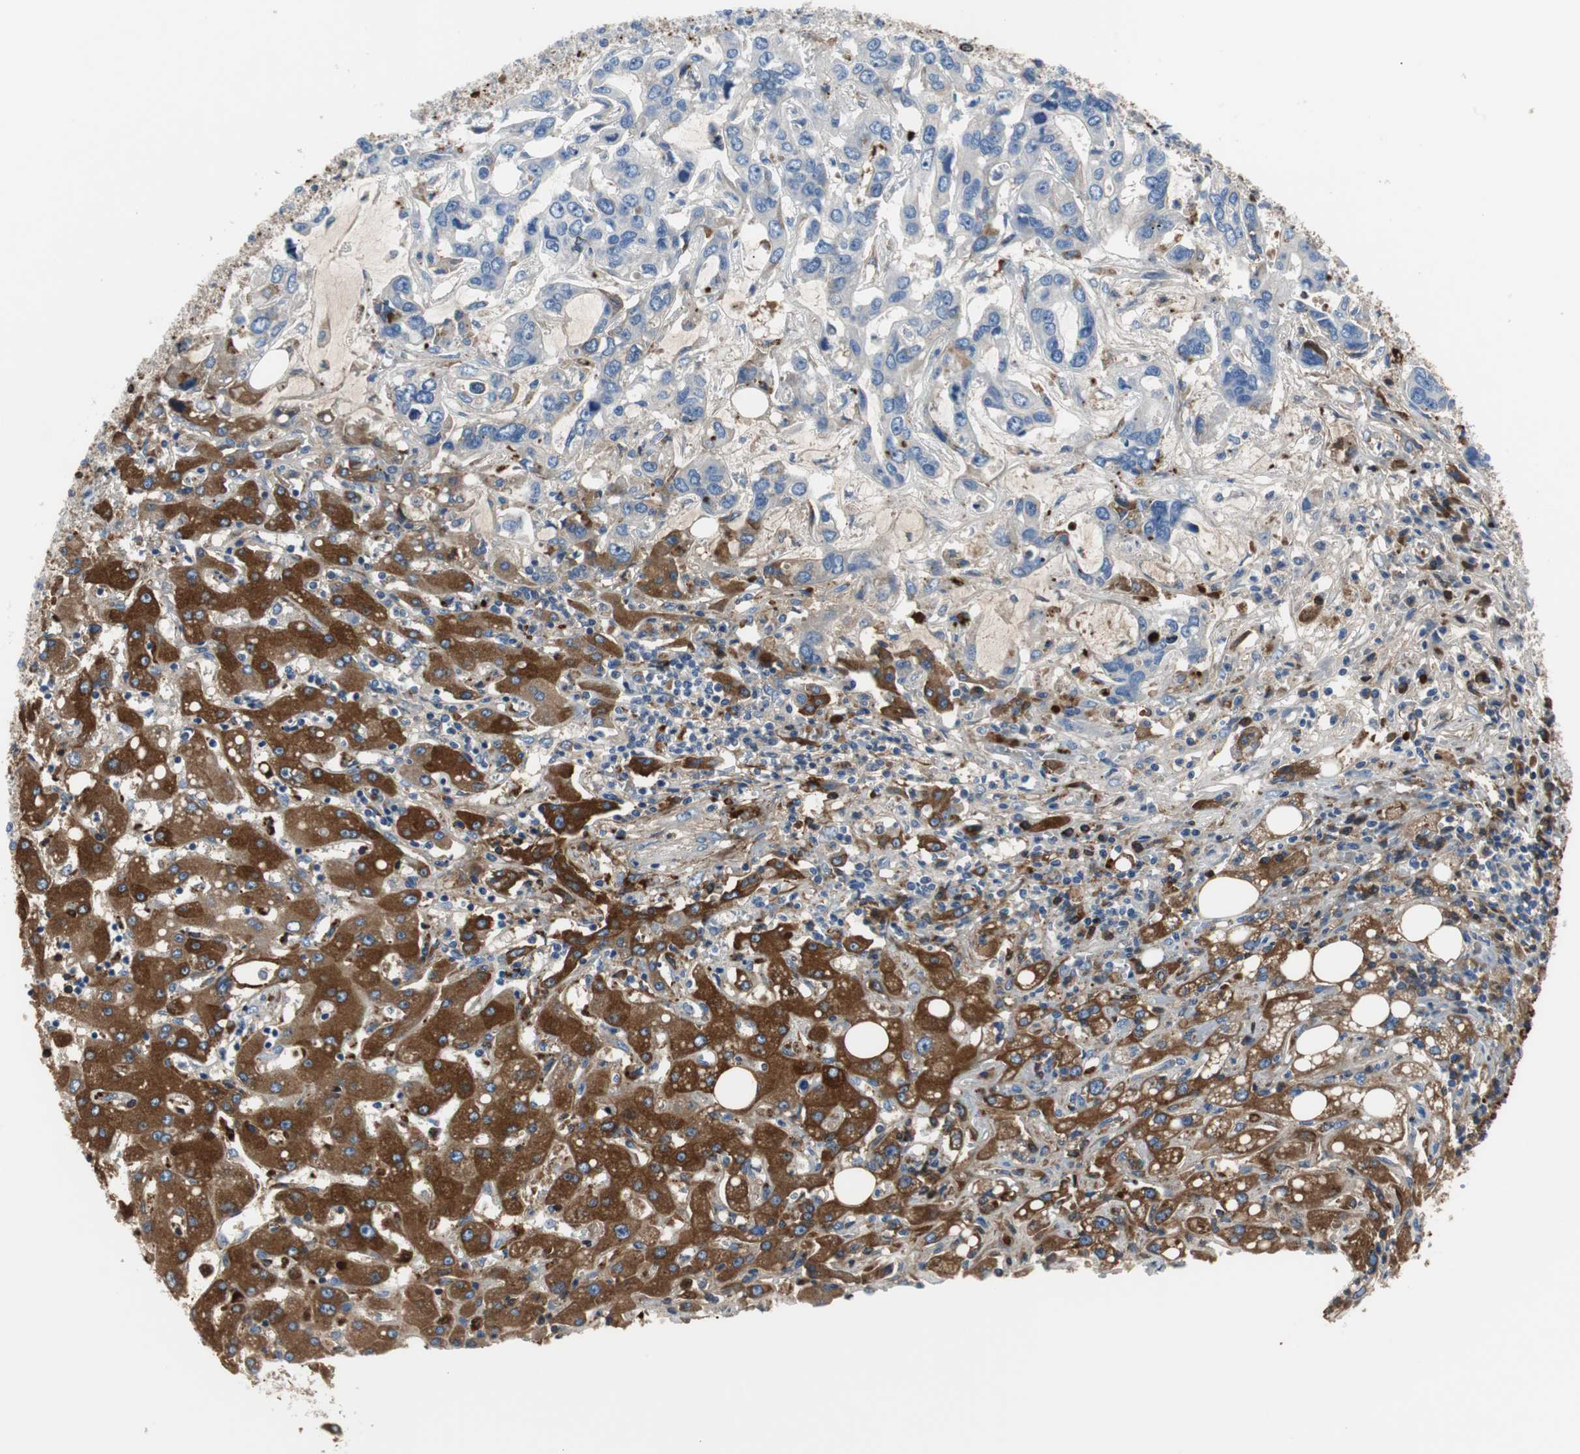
{"staining": {"intensity": "moderate", "quantity": "<25%", "location": "cytoplasmic/membranous"}, "tissue": "liver cancer", "cell_type": "Tumor cells", "image_type": "cancer", "snomed": [{"axis": "morphology", "description": "Cholangiocarcinoma"}, {"axis": "topography", "description": "Liver"}], "caption": "This is a histology image of immunohistochemistry staining of liver cancer (cholangiocarcinoma), which shows moderate positivity in the cytoplasmic/membranous of tumor cells.", "gene": "APCS", "patient": {"sex": "female", "age": 65}}